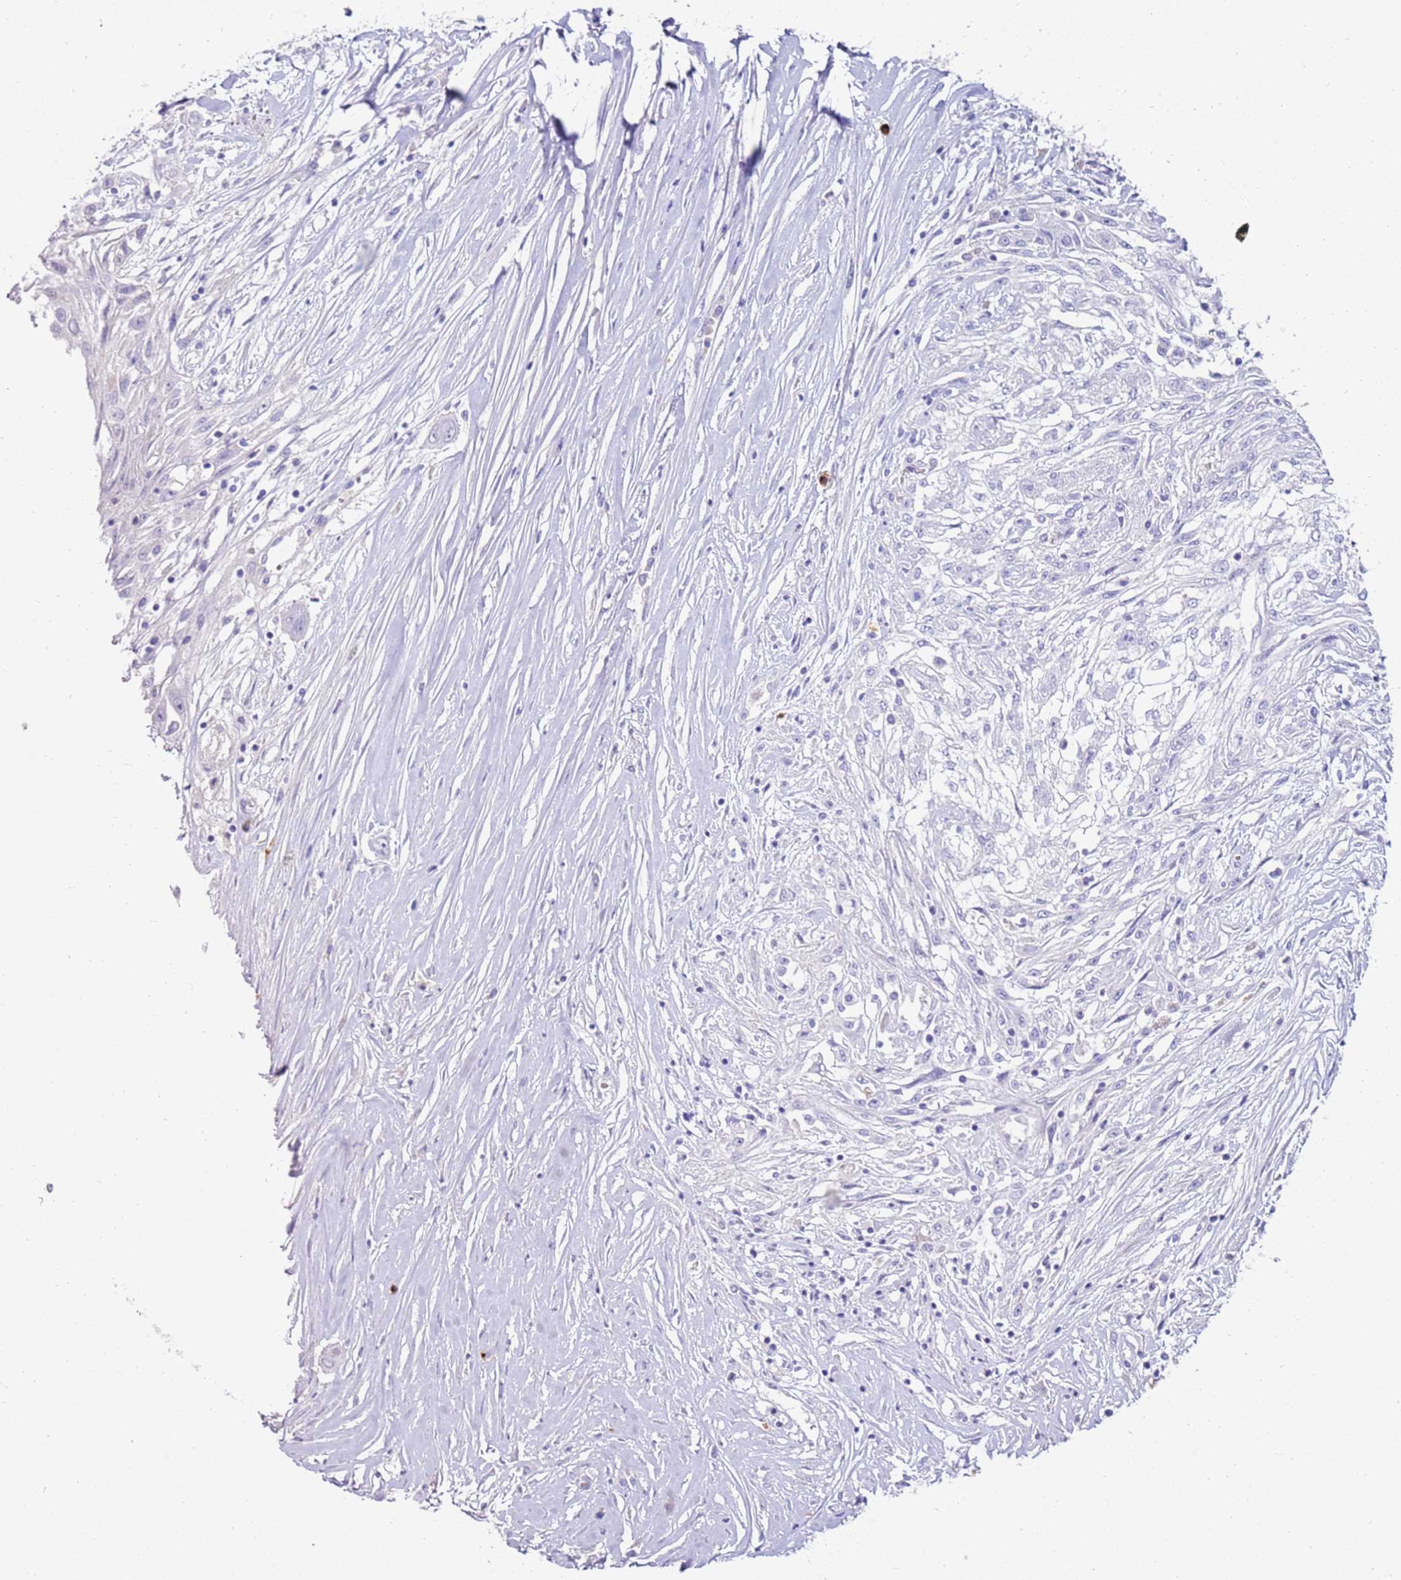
{"staining": {"intensity": "negative", "quantity": "none", "location": "none"}, "tissue": "skin cancer", "cell_type": "Tumor cells", "image_type": "cancer", "snomed": [{"axis": "morphology", "description": "Squamous cell carcinoma, NOS"}, {"axis": "morphology", "description": "Squamous cell carcinoma, metastatic, NOS"}, {"axis": "topography", "description": "Skin"}, {"axis": "topography", "description": "Lymph node"}], "caption": "Tumor cells are negative for brown protein staining in skin cancer.", "gene": "EVPLL", "patient": {"sex": "male", "age": 75}}